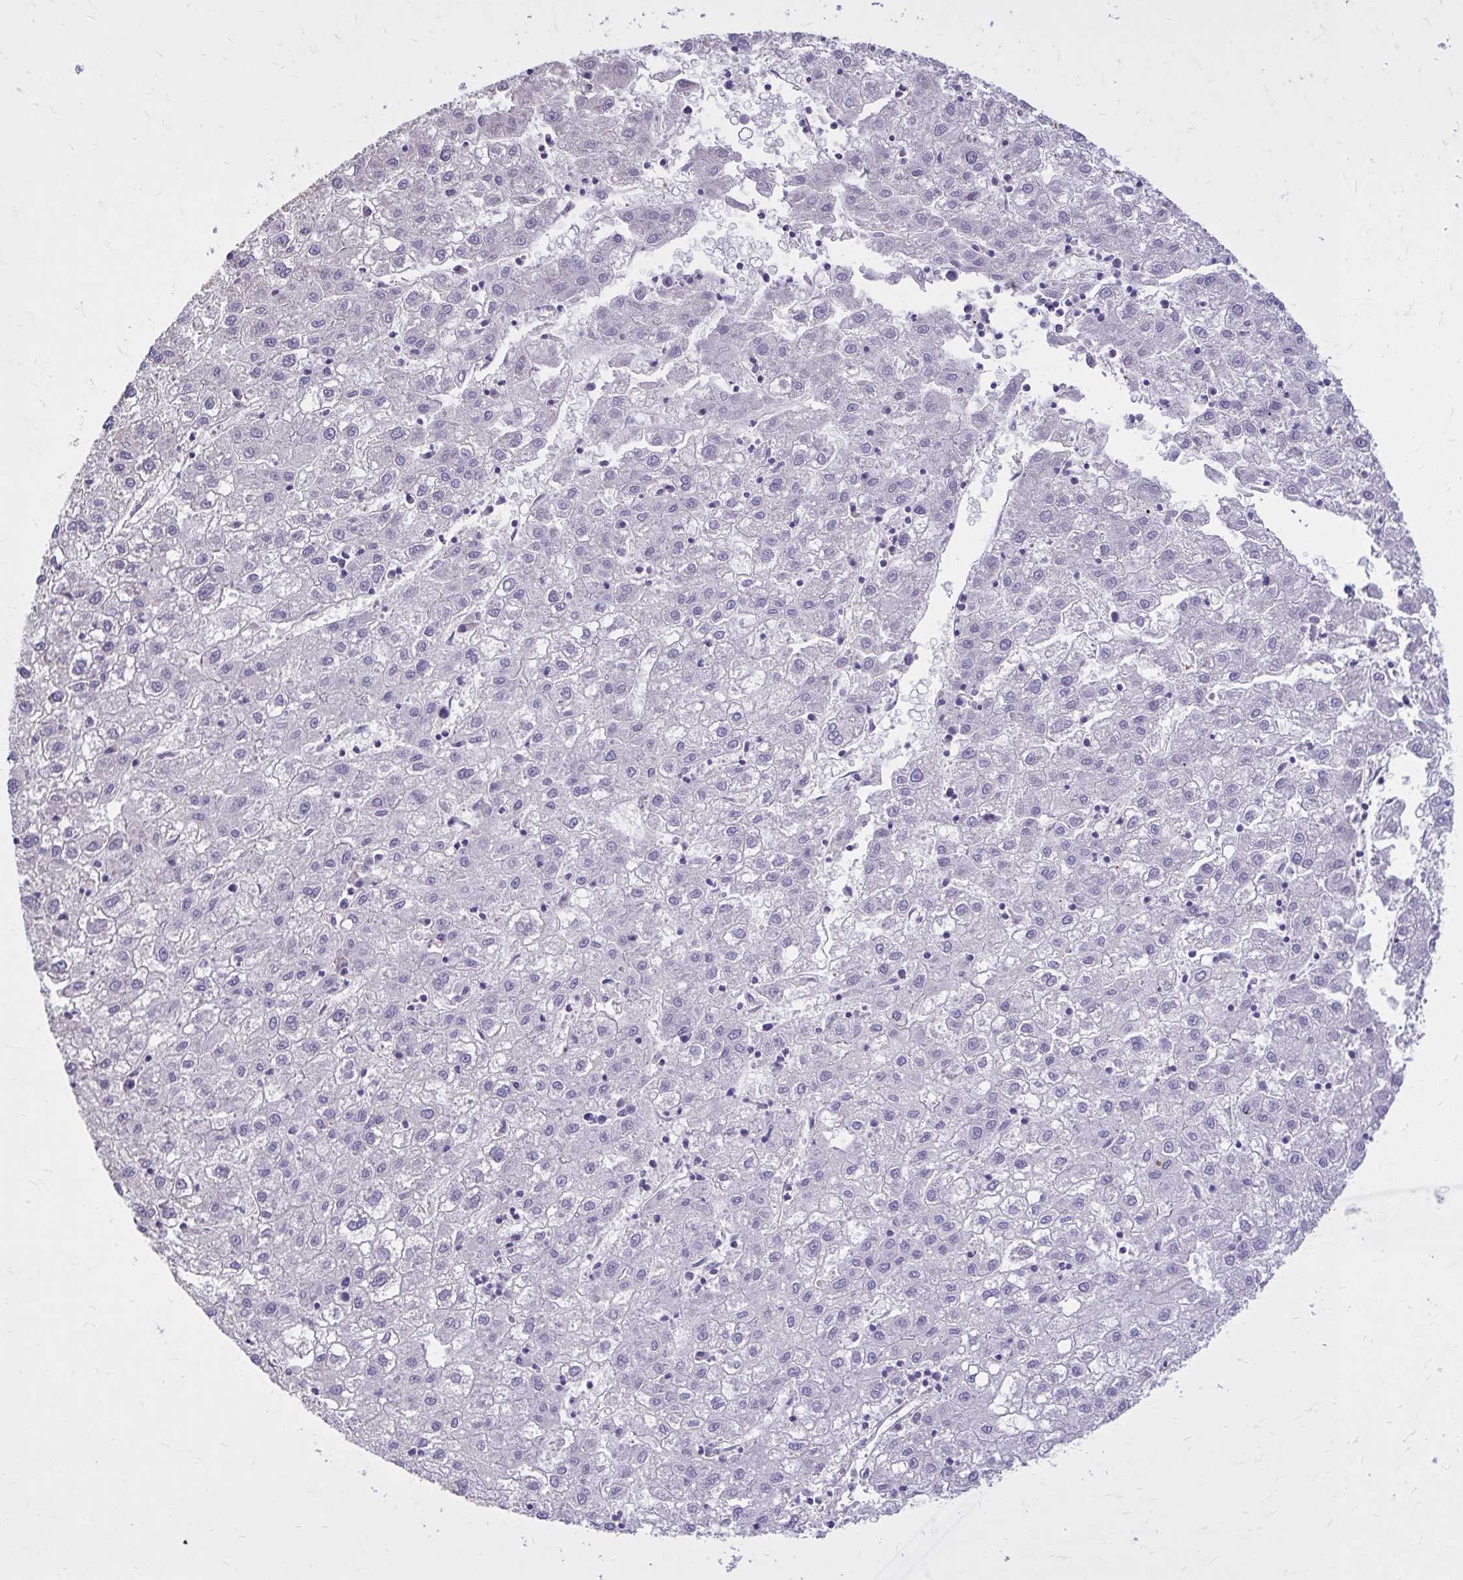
{"staining": {"intensity": "negative", "quantity": "none", "location": "none"}, "tissue": "liver cancer", "cell_type": "Tumor cells", "image_type": "cancer", "snomed": [{"axis": "morphology", "description": "Carcinoma, Hepatocellular, NOS"}, {"axis": "topography", "description": "Liver"}], "caption": "There is no significant positivity in tumor cells of liver cancer (hepatocellular carcinoma).", "gene": "EPB41L1", "patient": {"sex": "male", "age": 72}}